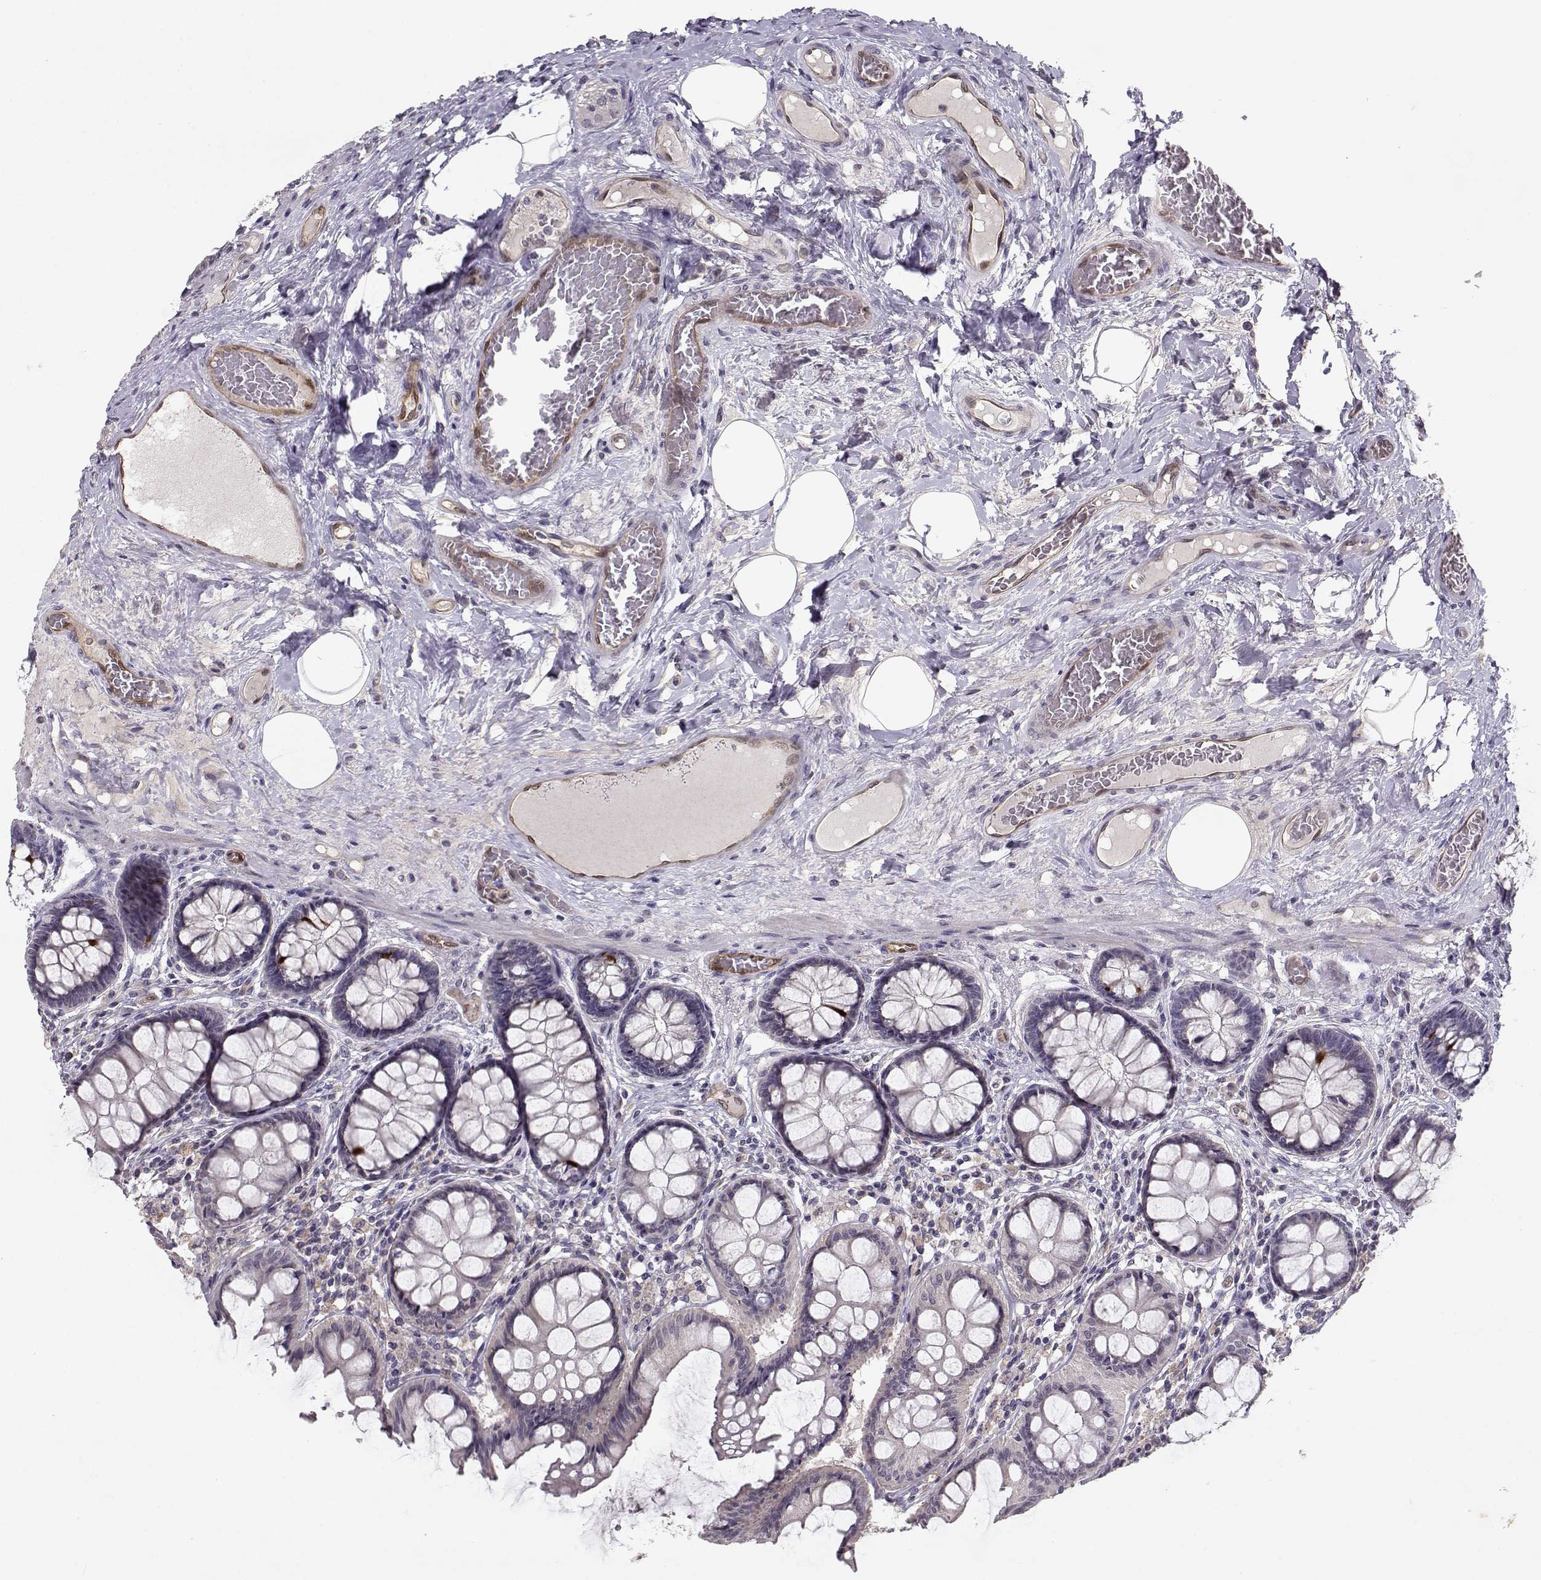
{"staining": {"intensity": "moderate", "quantity": ">75%", "location": "cytoplasmic/membranous"}, "tissue": "colon", "cell_type": "Endothelial cells", "image_type": "normal", "snomed": [{"axis": "morphology", "description": "Normal tissue, NOS"}, {"axis": "topography", "description": "Colon"}], "caption": "Endothelial cells demonstrate medium levels of moderate cytoplasmic/membranous staining in approximately >75% of cells in benign colon.", "gene": "BMX", "patient": {"sex": "female", "age": 65}}